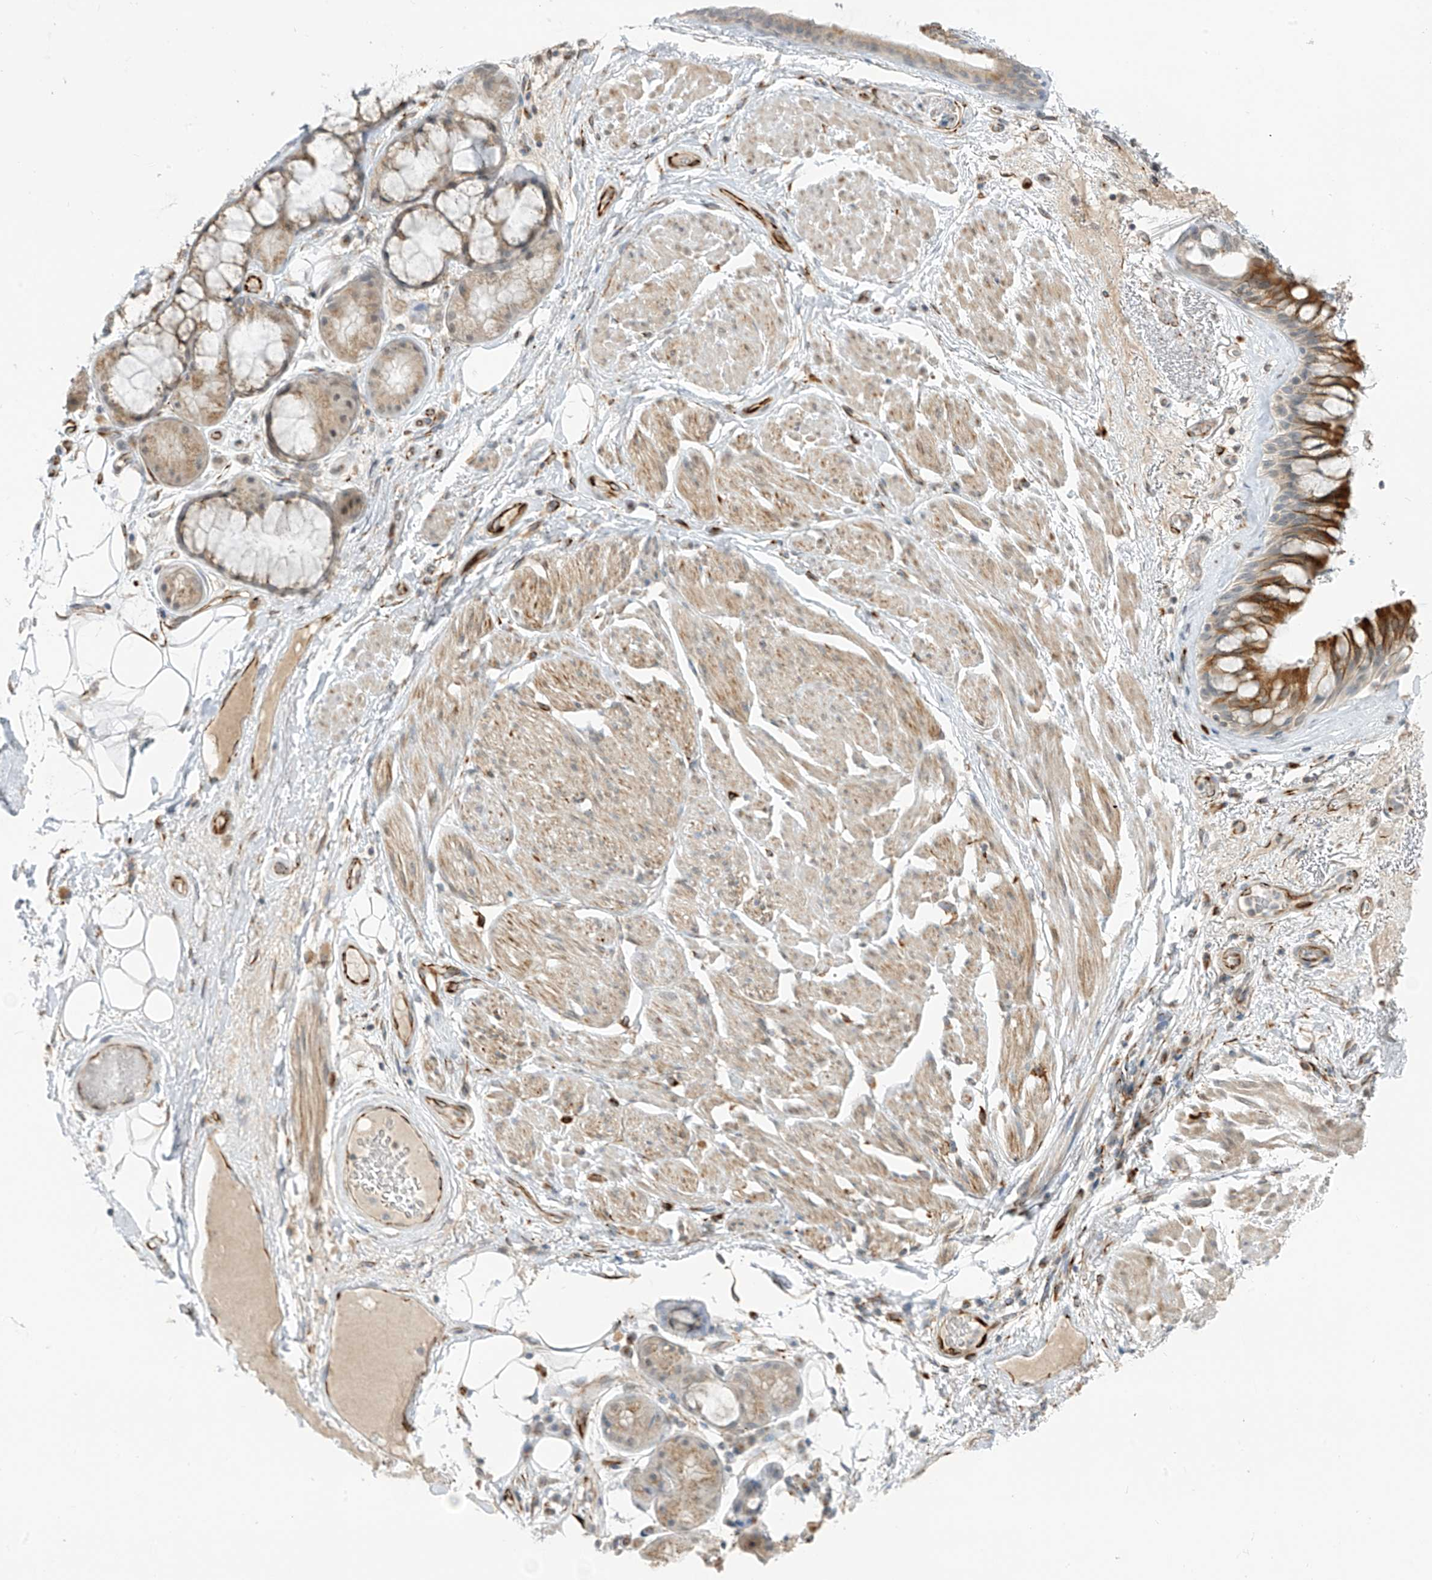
{"staining": {"intensity": "negative", "quantity": "none", "location": "none"}, "tissue": "adipose tissue", "cell_type": "Adipocytes", "image_type": "normal", "snomed": [{"axis": "morphology", "description": "Normal tissue, NOS"}, {"axis": "topography", "description": "Bronchus"}], "caption": "Immunohistochemical staining of unremarkable human adipose tissue displays no significant expression in adipocytes.", "gene": "HS6ST2", "patient": {"sex": "male", "age": 66}}